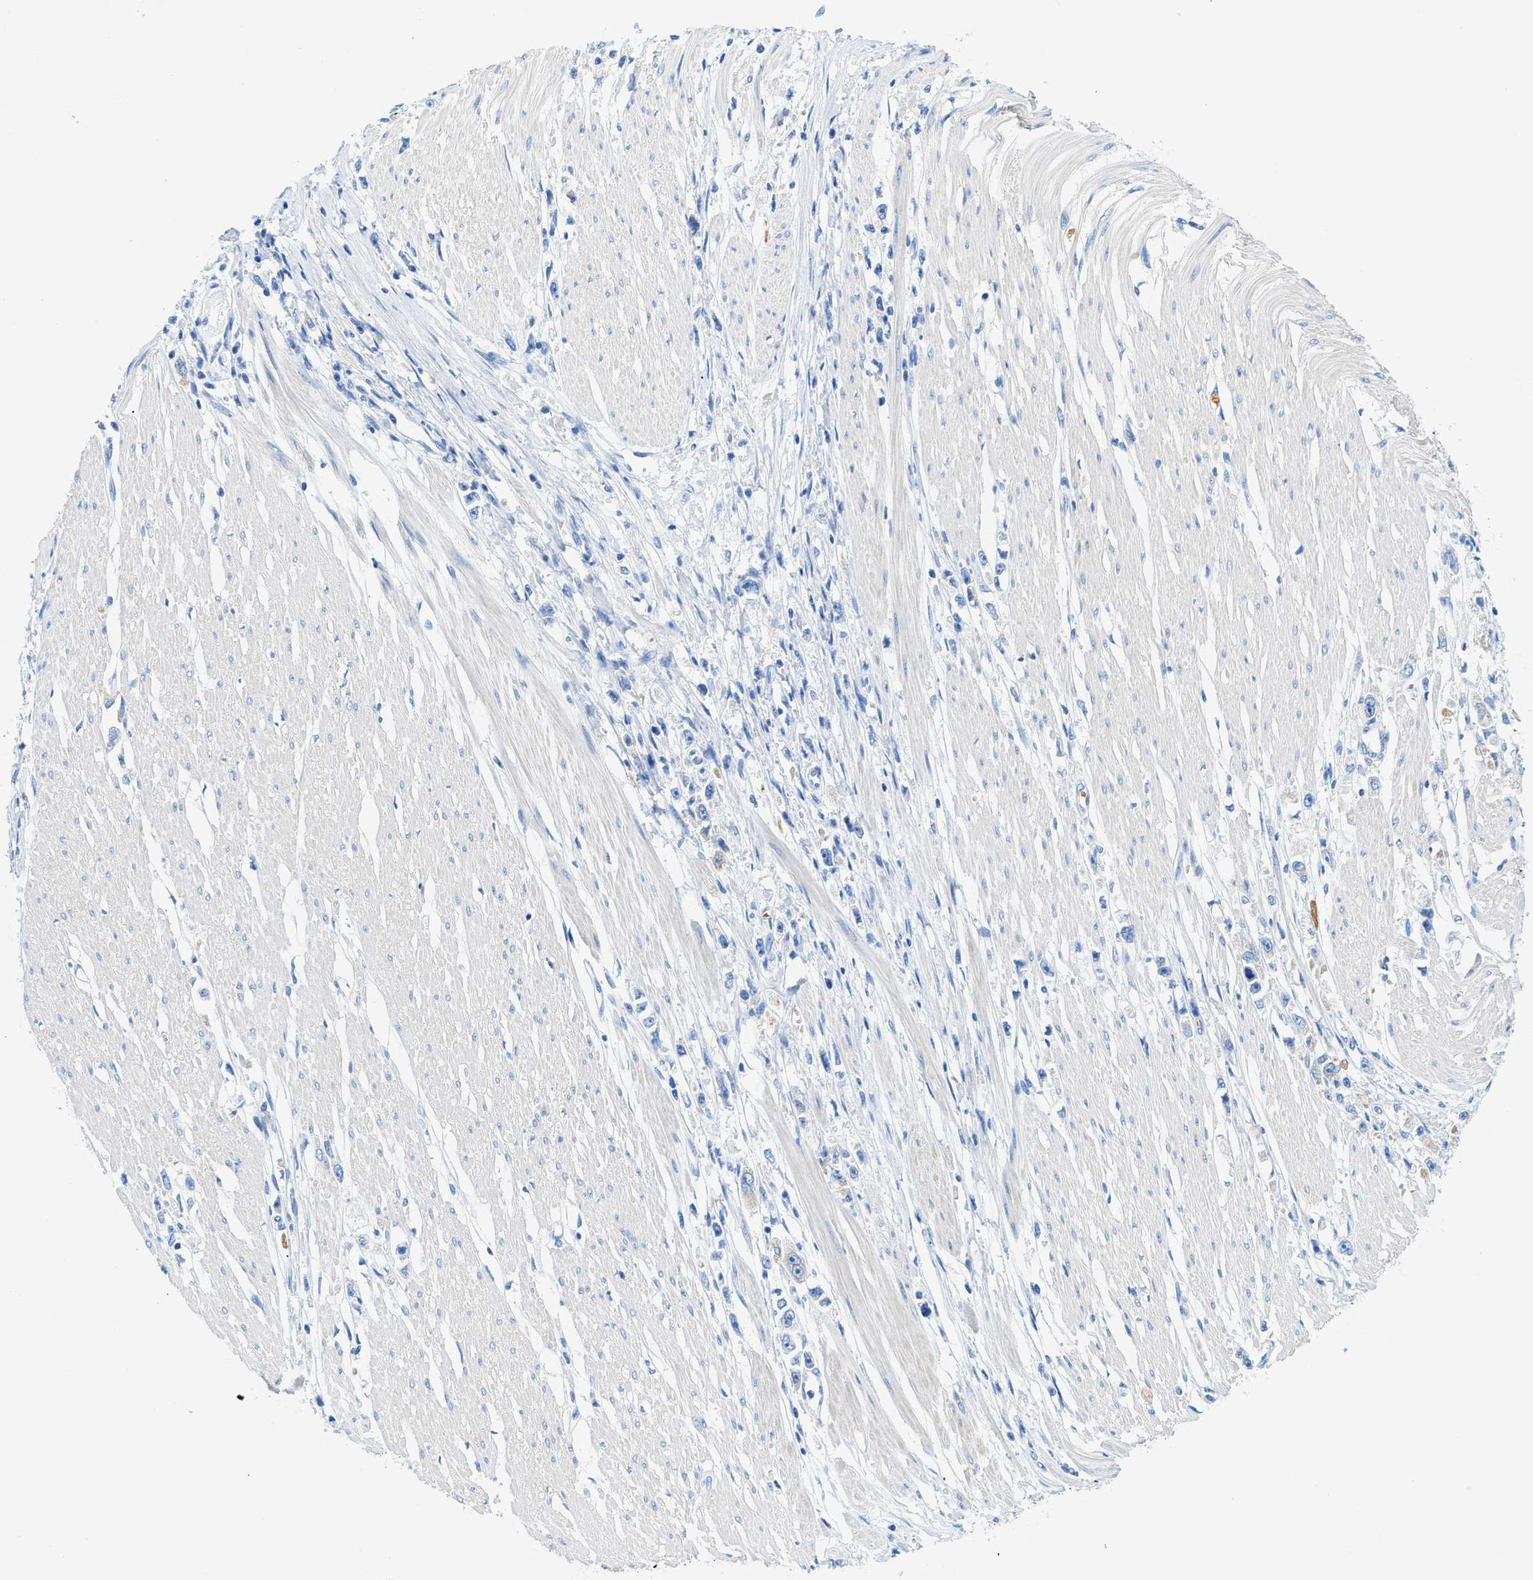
{"staining": {"intensity": "negative", "quantity": "none", "location": "none"}, "tissue": "stomach cancer", "cell_type": "Tumor cells", "image_type": "cancer", "snomed": [{"axis": "morphology", "description": "Adenocarcinoma, NOS"}, {"axis": "topography", "description": "Stomach"}], "caption": "Tumor cells are negative for brown protein staining in stomach cancer (adenocarcinoma).", "gene": "BPGM", "patient": {"sex": "female", "age": 59}}